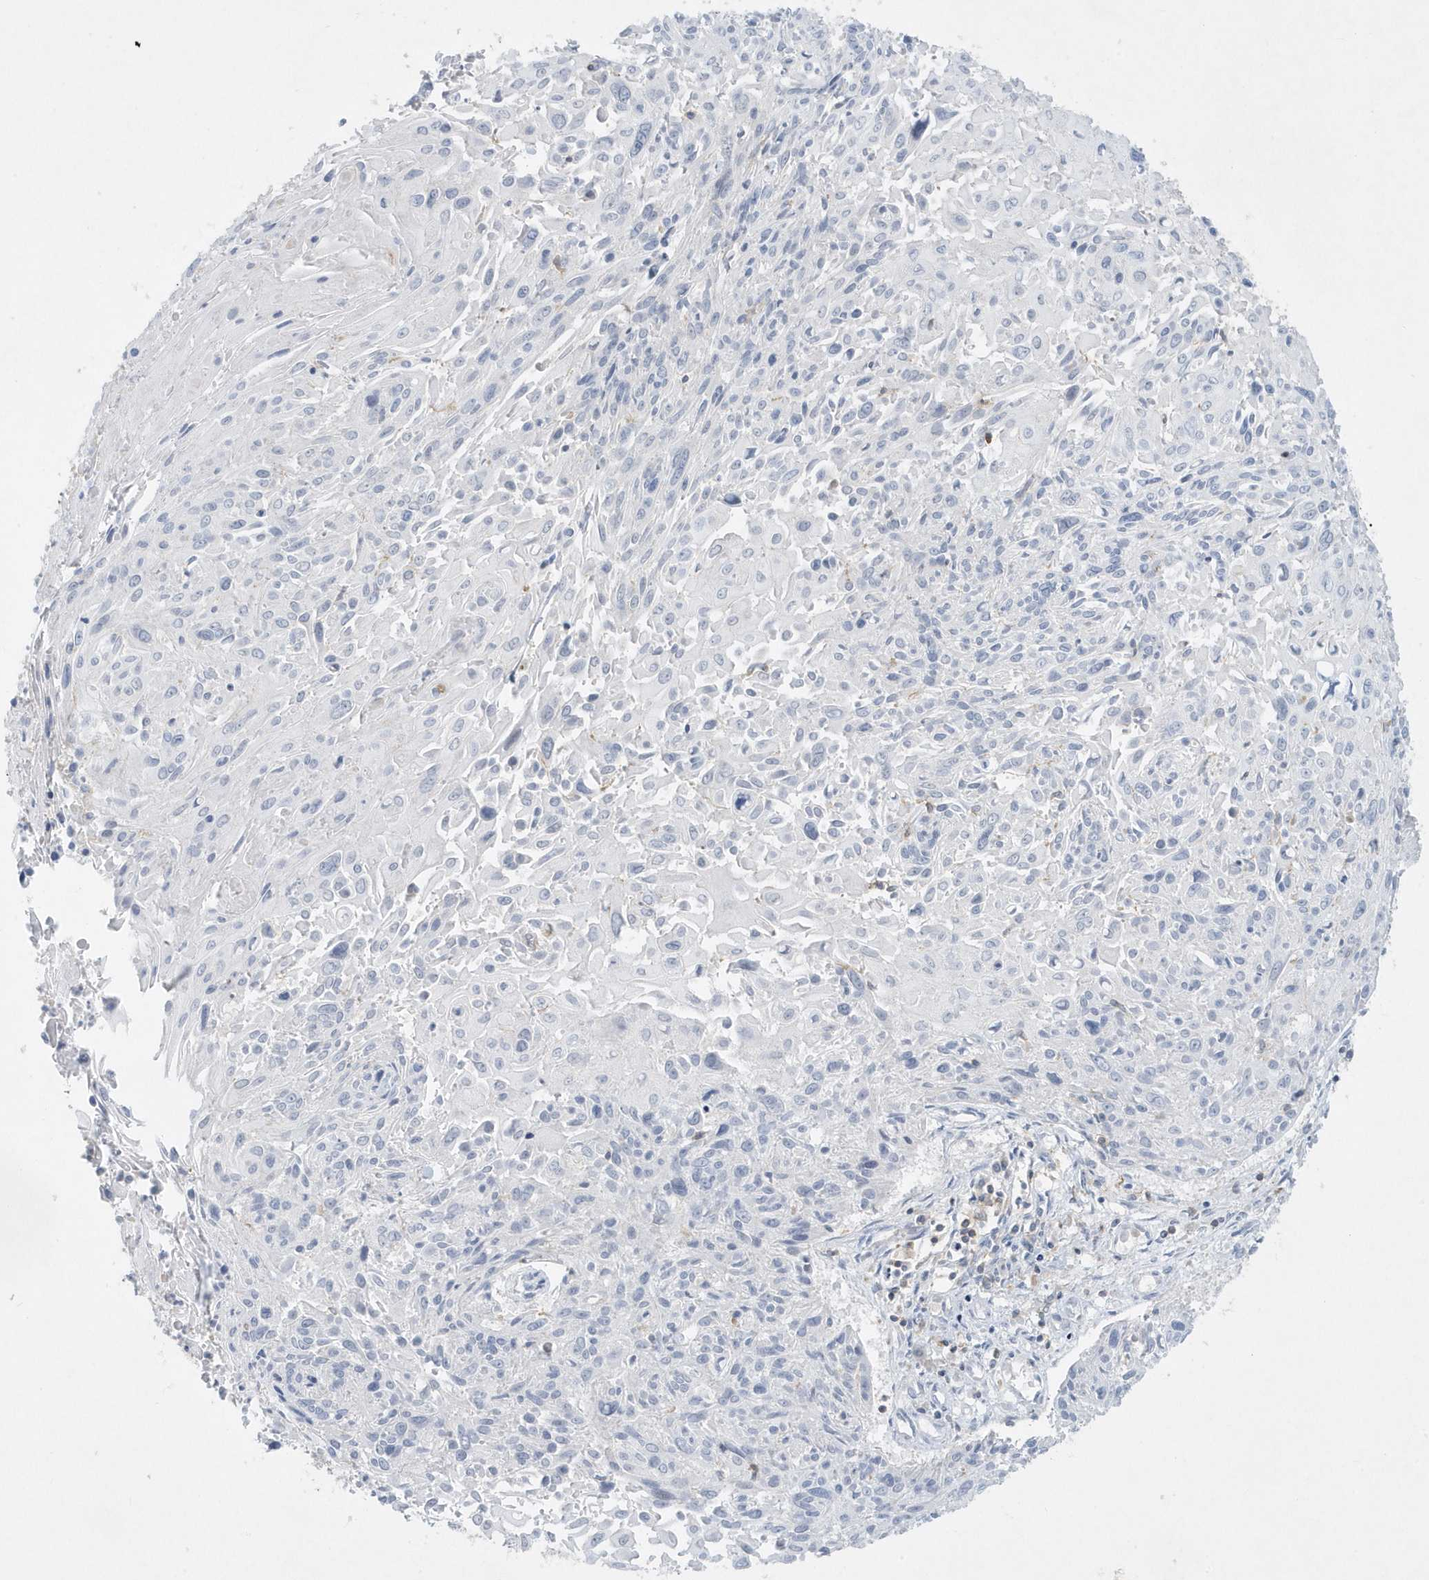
{"staining": {"intensity": "negative", "quantity": "none", "location": "none"}, "tissue": "cervical cancer", "cell_type": "Tumor cells", "image_type": "cancer", "snomed": [{"axis": "morphology", "description": "Squamous cell carcinoma, NOS"}, {"axis": "topography", "description": "Cervix"}], "caption": "DAB immunohistochemical staining of human cervical squamous cell carcinoma displays no significant staining in tumor cells.", "gene": "PSD4", "patient": {"sex": "female", "age": 51}}